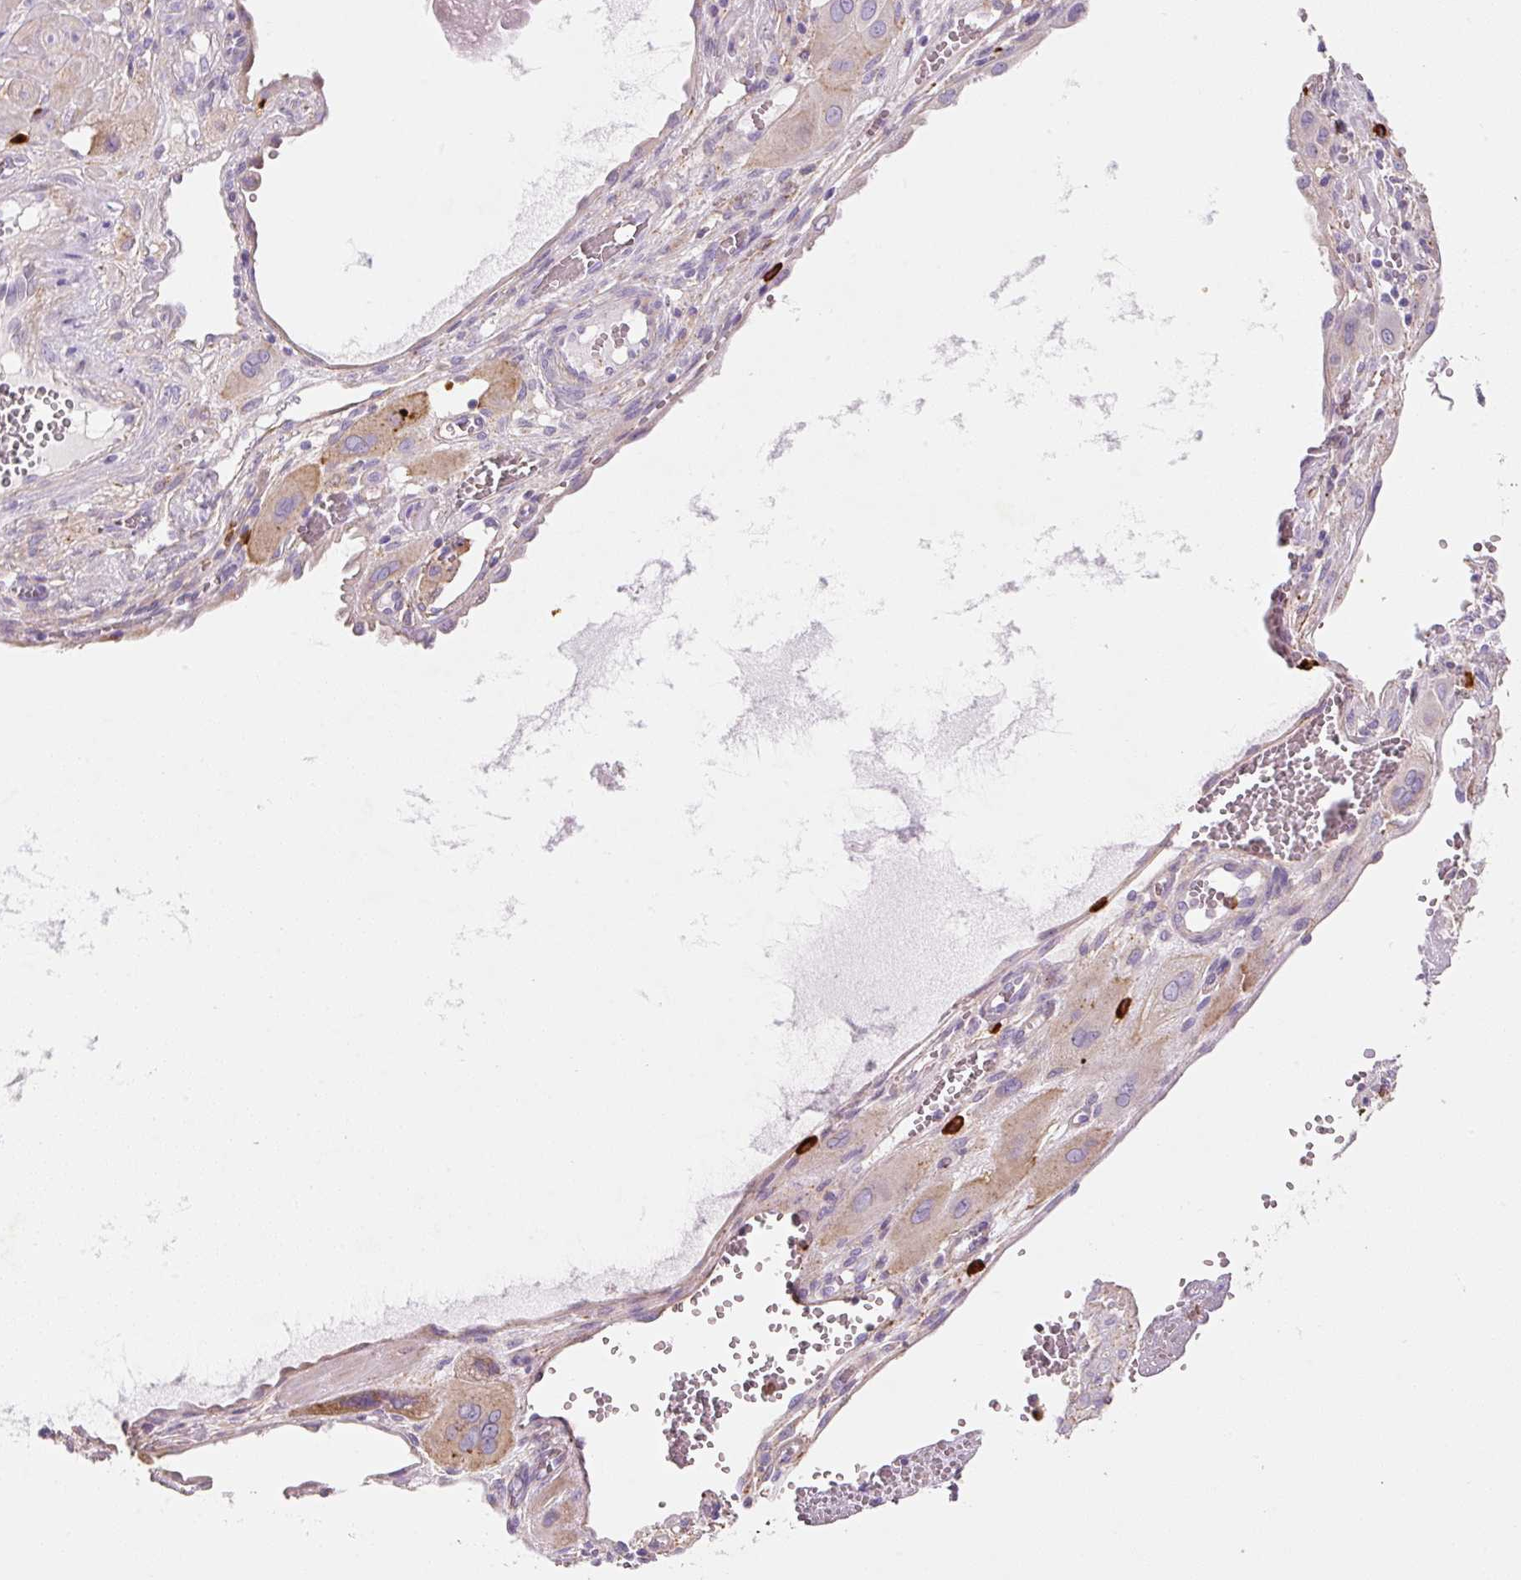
{"staining": {"intensity": "moderate", "quantity": "25%-75%", "location": "cytoplasmic/membranous"}, "tissue": "cervical cancer", "cell_type": "Tumor cells", "image_type": "cancer", "snomed": [{"axis": "morphology", "description": "Squamous cell carcinoma, NOS"}, {"axis": "topography", "description": "Cervix"}], "caption": "A brown stain labels moderate cytoplasmic/membranous expression of a protein in cervical cancer tumor cells.", "gene": "TMC8", "patient": {"sex": "female", "age": 34}}